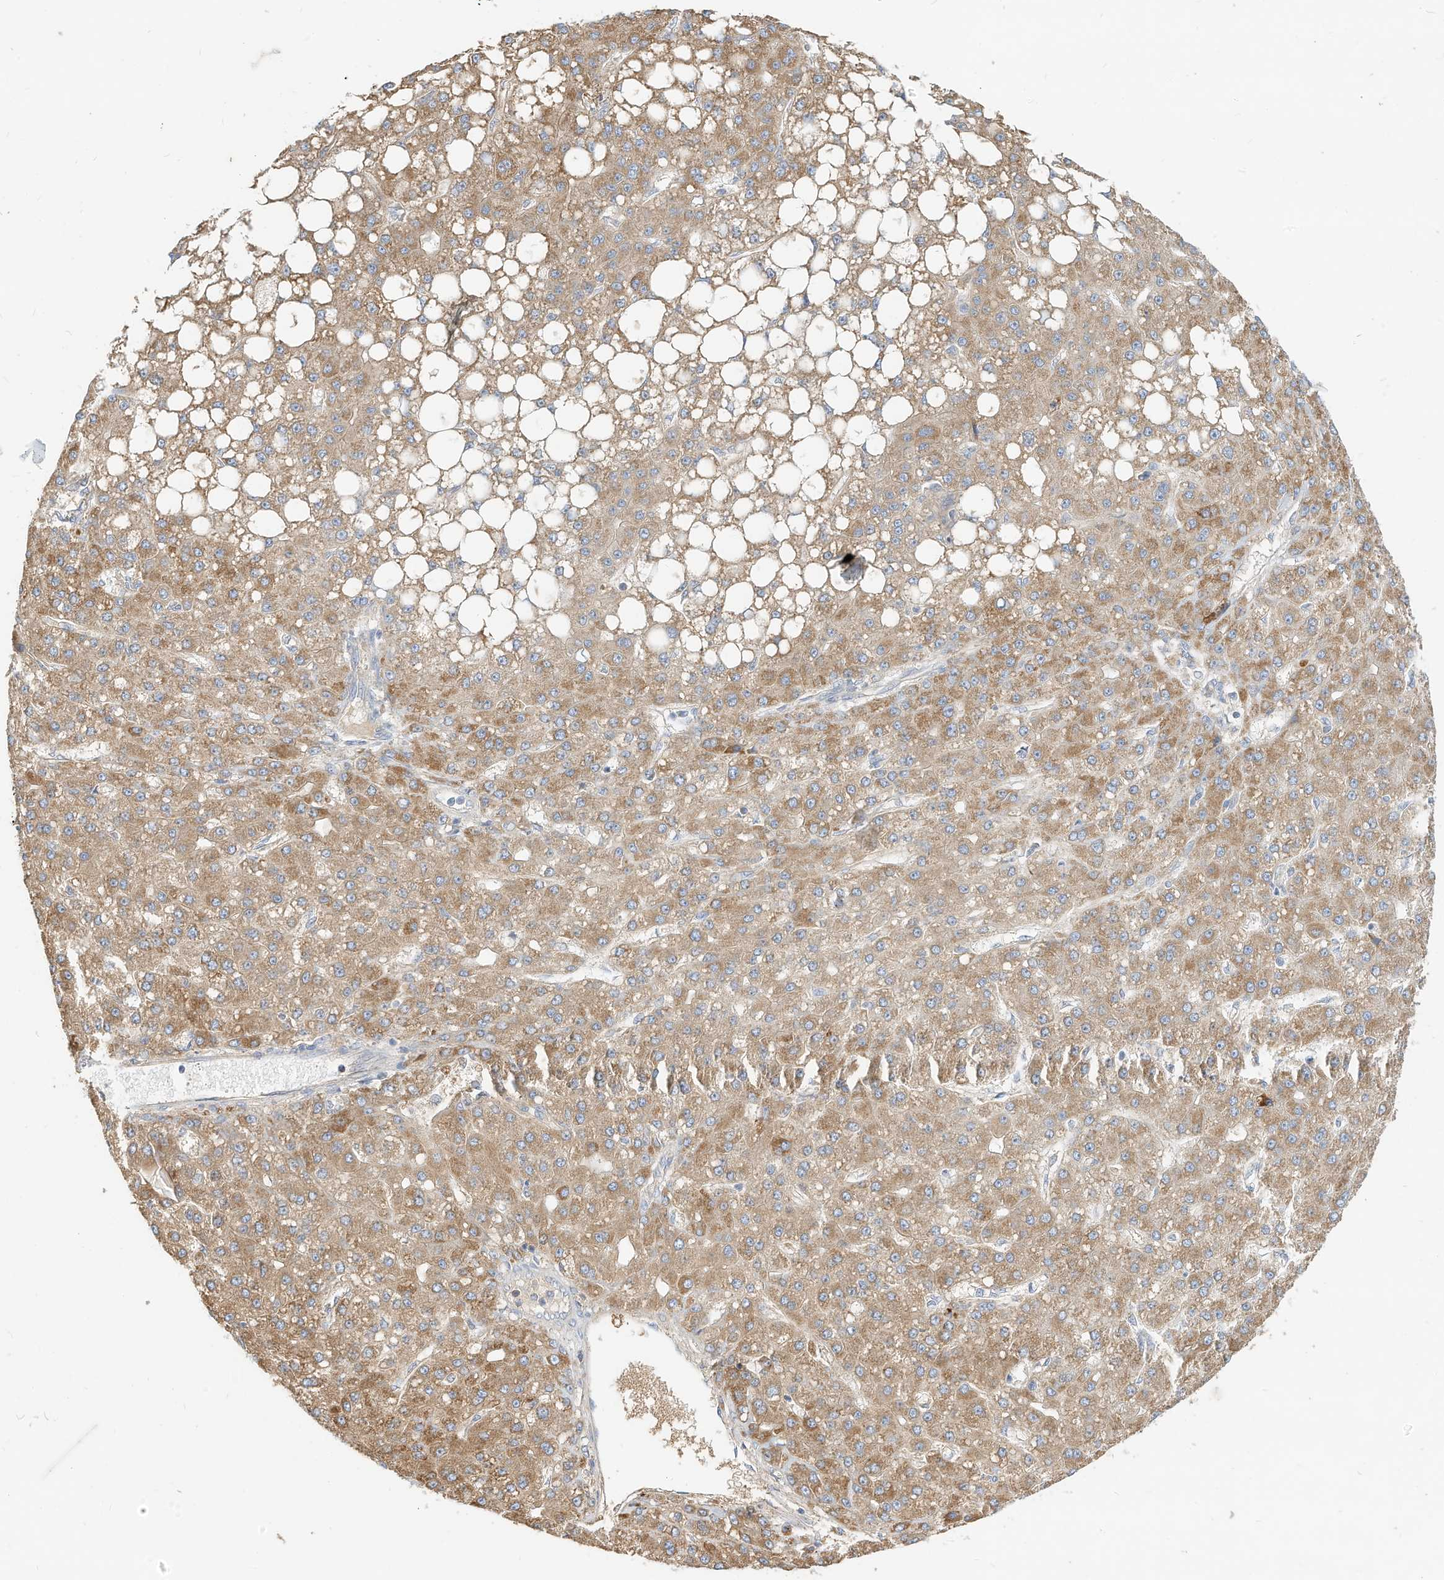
{"staining": {"intensity": "moderate", "quantity": ">75%", "location": "cytoplasmic/membranous"}, "tissue": "liver cancer", "cell_type": "Tumor cells", "image_type": "cancer", "snomed": [{"axis": "morphology", "description": "Carcinoma, Hepatocellular, NOS"}, {"axis": "topography", "description": "Liver"}], "caption": "An immunohistochemistry (IHC) image of neoplastic tissue is shown. Protein staining in brown highlights moderate cytoplasmic/membranous positivity in liver hepatocellular carcinoma within tumor cells.", "gene": "RHOH", "patient": {"sex": "male", "age": 67}}